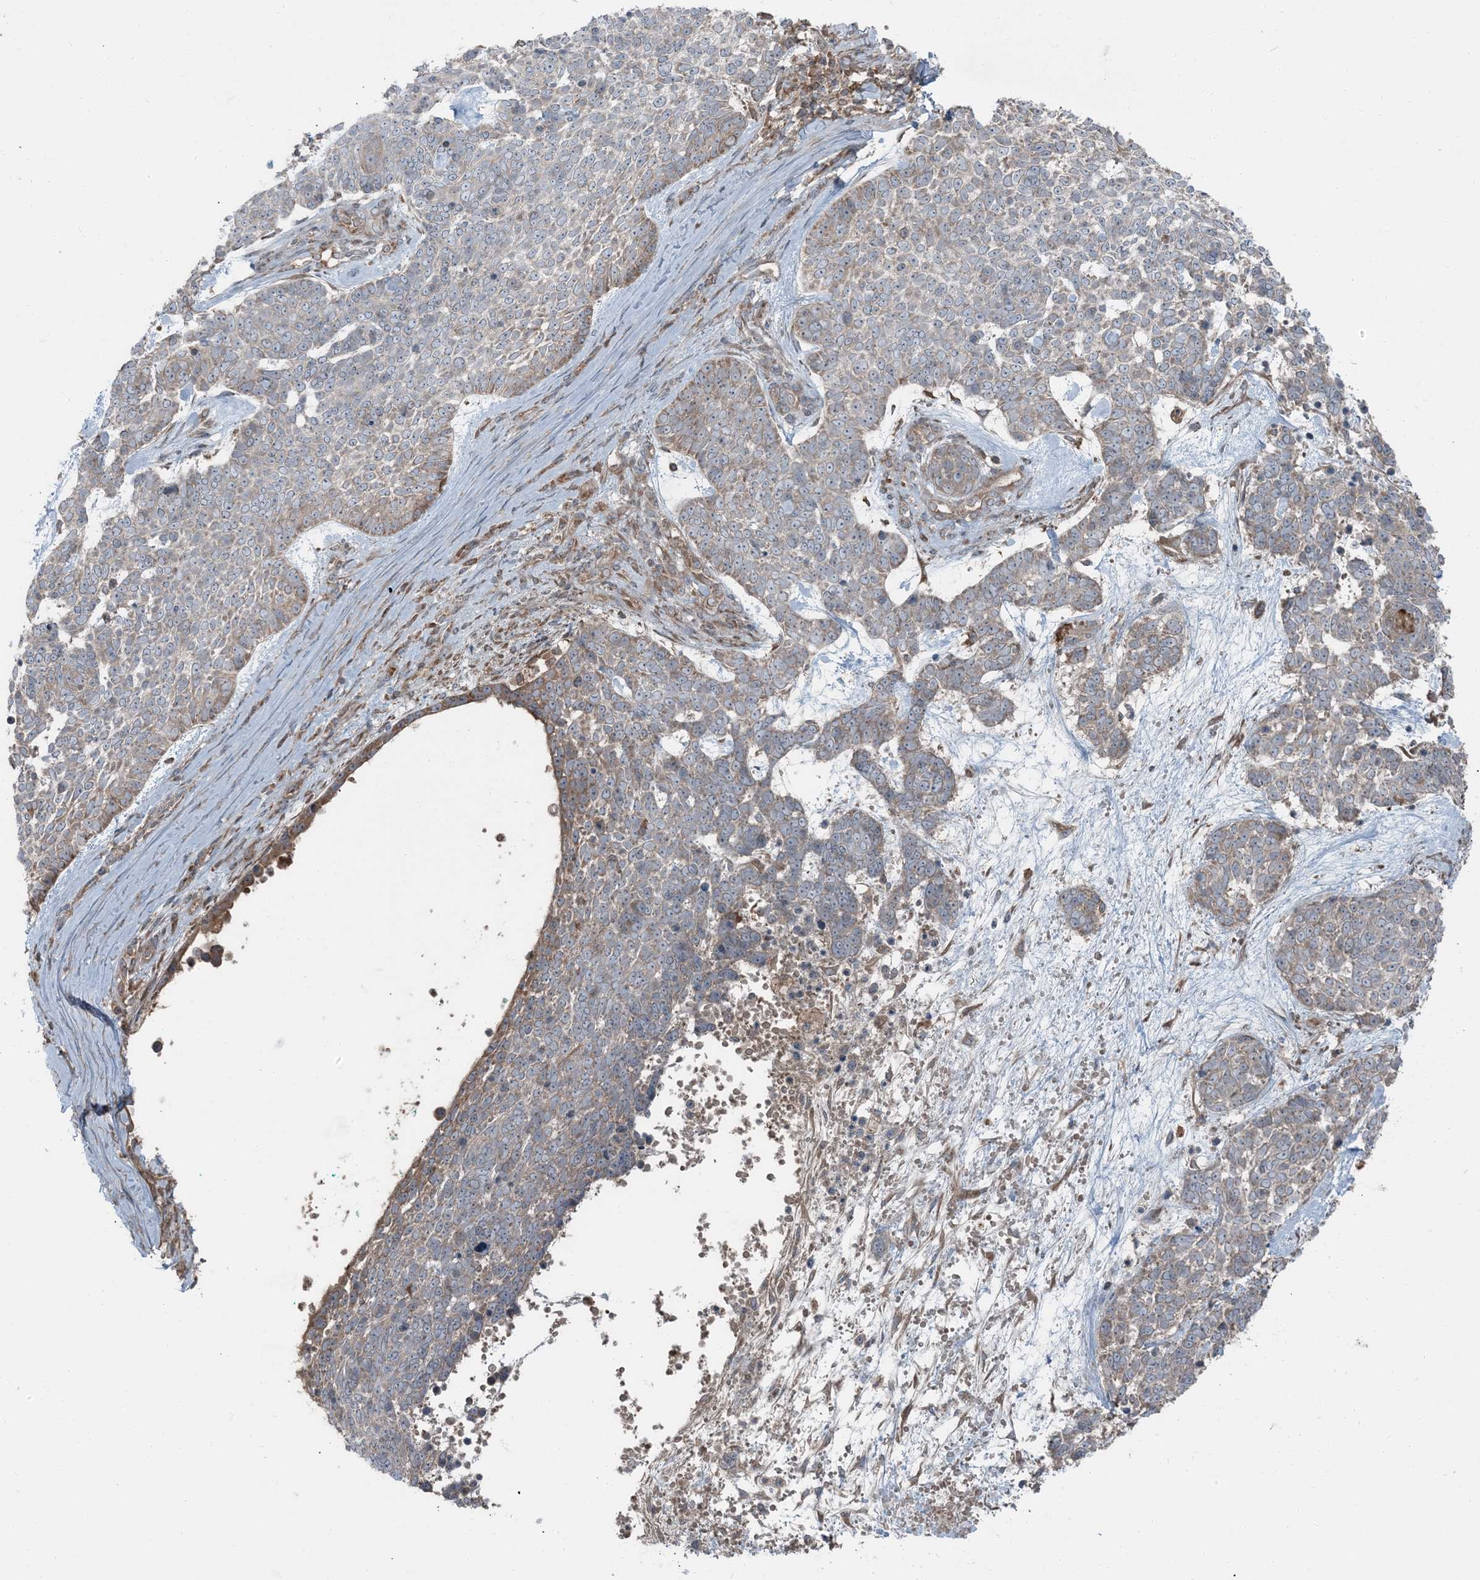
{"staining": {"intensity": "moderate", "quantity": ">75%", "location": "cytoplasmic/membranous"}, "tissue": "skin cancer", "cell_type": "Tumor cells", "image_type": "cancer", "snomed": [{"axis": "morphology", "description": "Basal cell carcinoma"}, {"axis": "topography", "description": "Skin"}], "caption": "The image reveals a brown stain indicating the presence of a protein in the cytoplasmic/membranous of tumor cells in basal cell carcinoma (skin). (Stains: DAB (3,3'-diaminobenzidine) in brown, nuclei in blue, Microscopy: brightfield microscopy at high magnification).", "gene": "RAB3GAP1", "patient": {"sex": "female", "age": 81}}